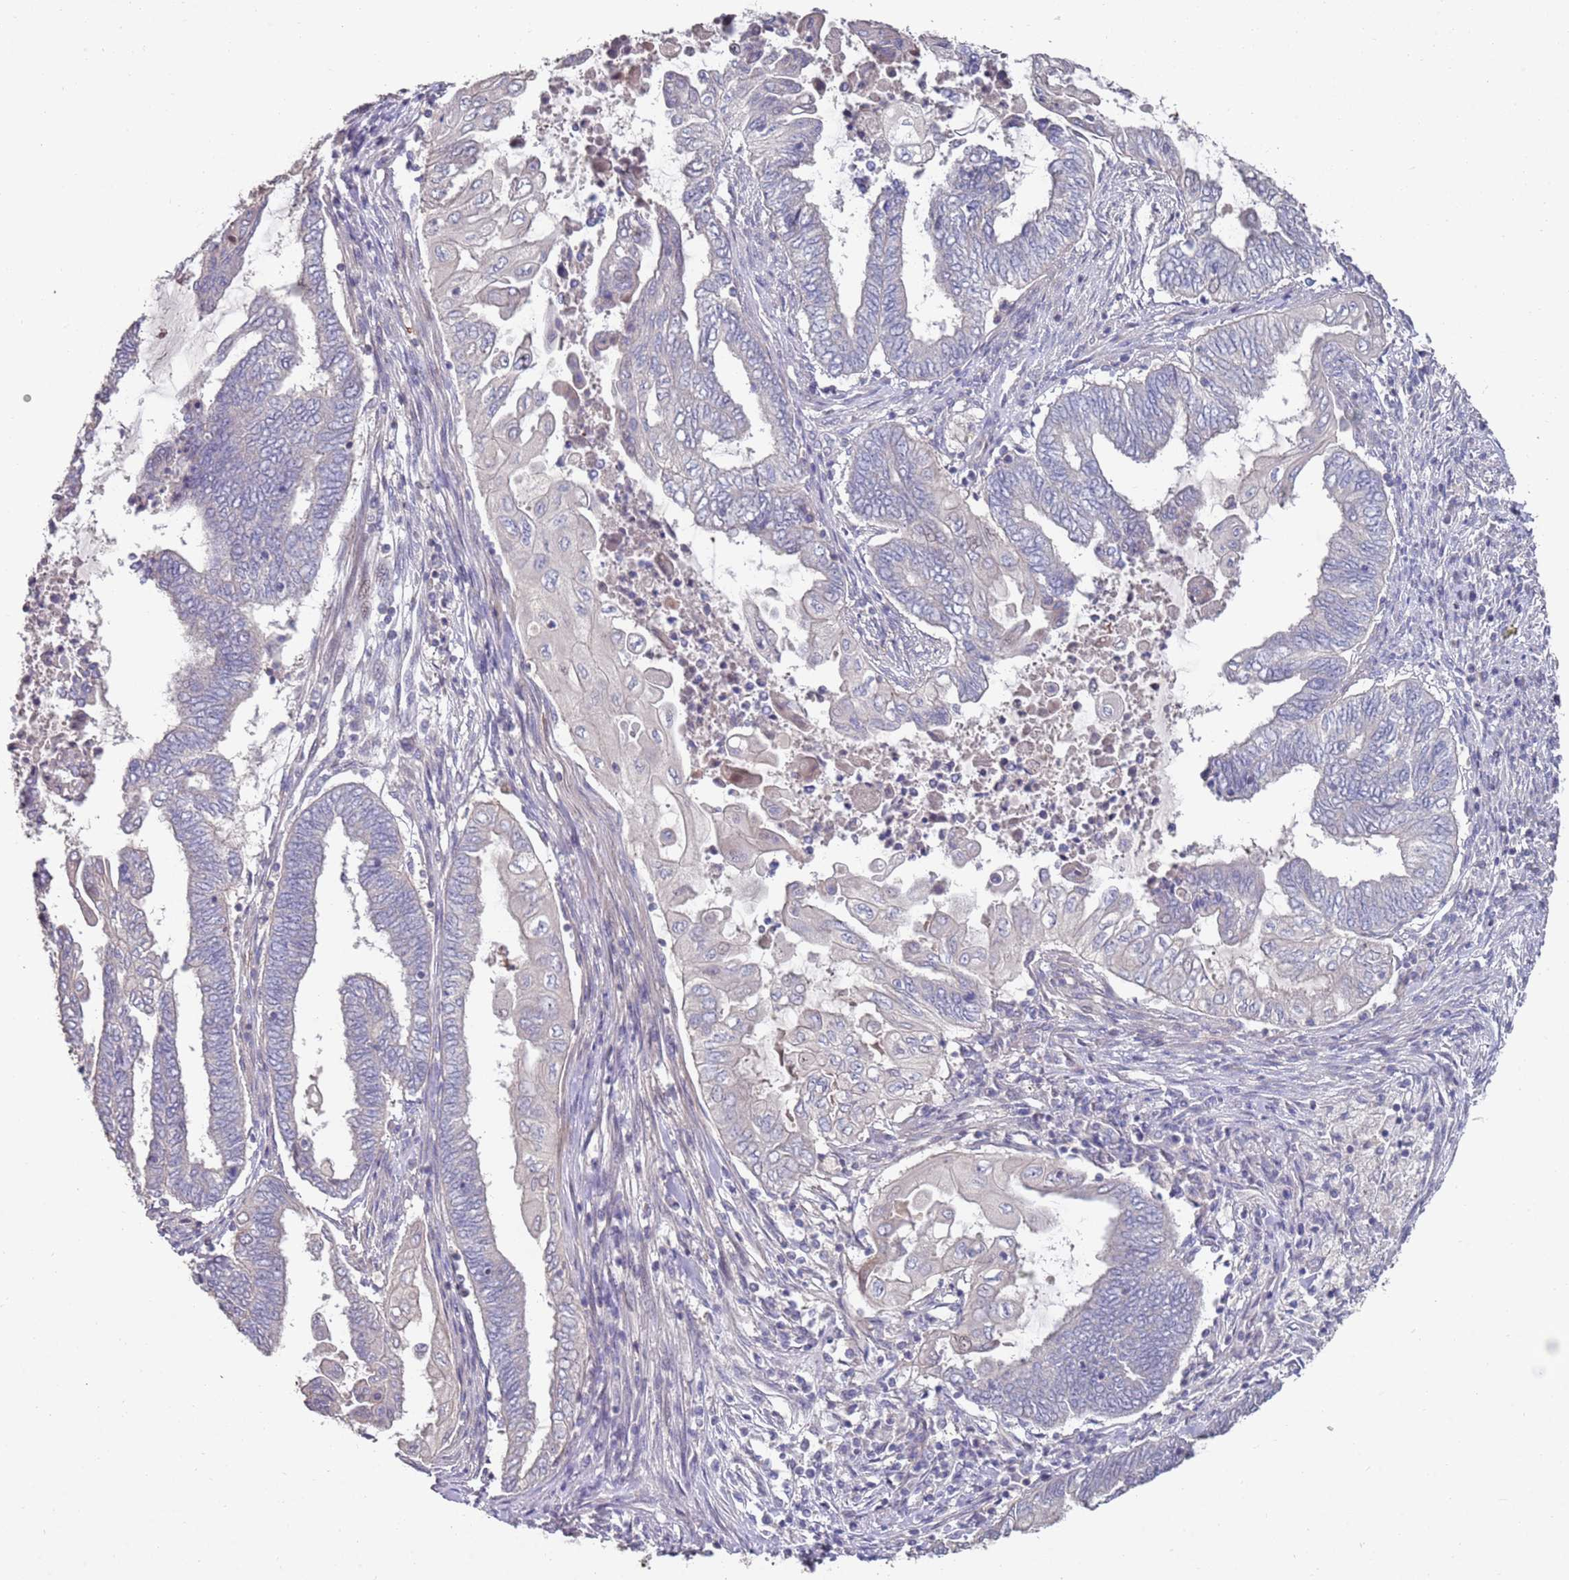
{"staining": {"intensity": "negative", "quantity": "none", "location": "none"}, "tissue": "endometrial cancer", "cell_type": "Tumor cells", "image_type": "cancer", "snomed": [{"axis": "morphology", "description": "Adenocarcinoma, NOS"}, {"axis": "topography", "description": "Uterus"}, {"axis": "topography", "description": "Endometrium"}], "caption": "Immunohistochemical staining of human adenocarcinoma (endometrial) displays no significant expression in tumor cells.", "gene": "LACC1", "patient": {"sex": "female", "age": 70}}